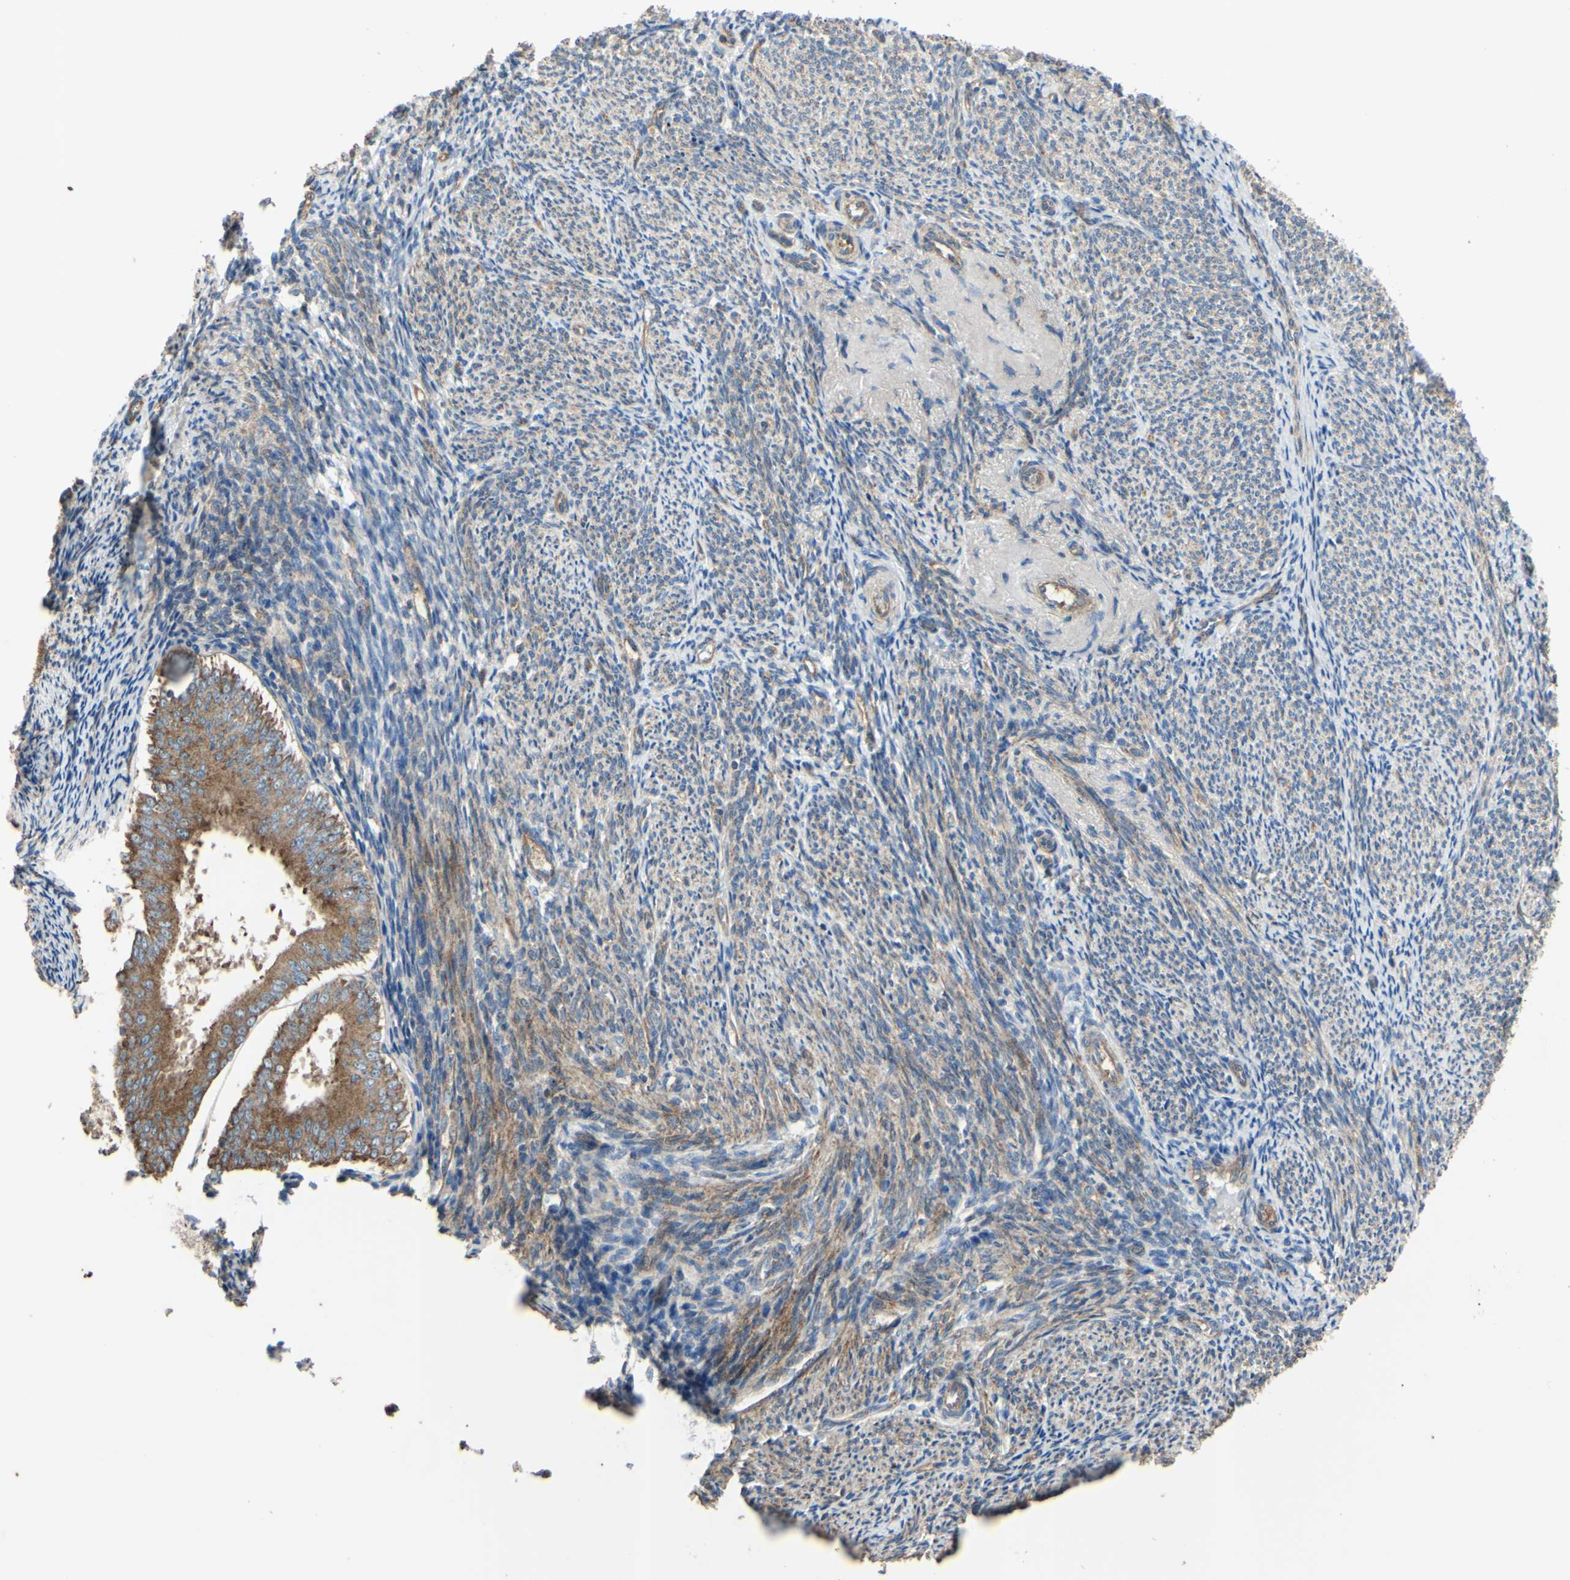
{"staining": {"intensity": "moderate", "quantity": ">75%", "location": "cytoplasmic/membranous"}, "tissue": "endometrial cancer", "cell_type": "Tumor cells", "image_type": "cancer", "snomed": [{"axis": "morphology", "description": "Adenocarcinoma, NOS"}, {"axis": "topography", "description": "Endometrium"}], "caption": "High-magnification brightfield microscopy of endometrial cancer (adenocarcinoma) stained with DAB (3,3'-diaminobenzidine) (brown) and counterstained with hematoxylin (blue). tumor cells exhibit moderate cytoplasmic/membranous expression is appreciated in approximately>75% of cells.", "gene": "BECN1", "patient": {"sex": "female", "age": 63}}